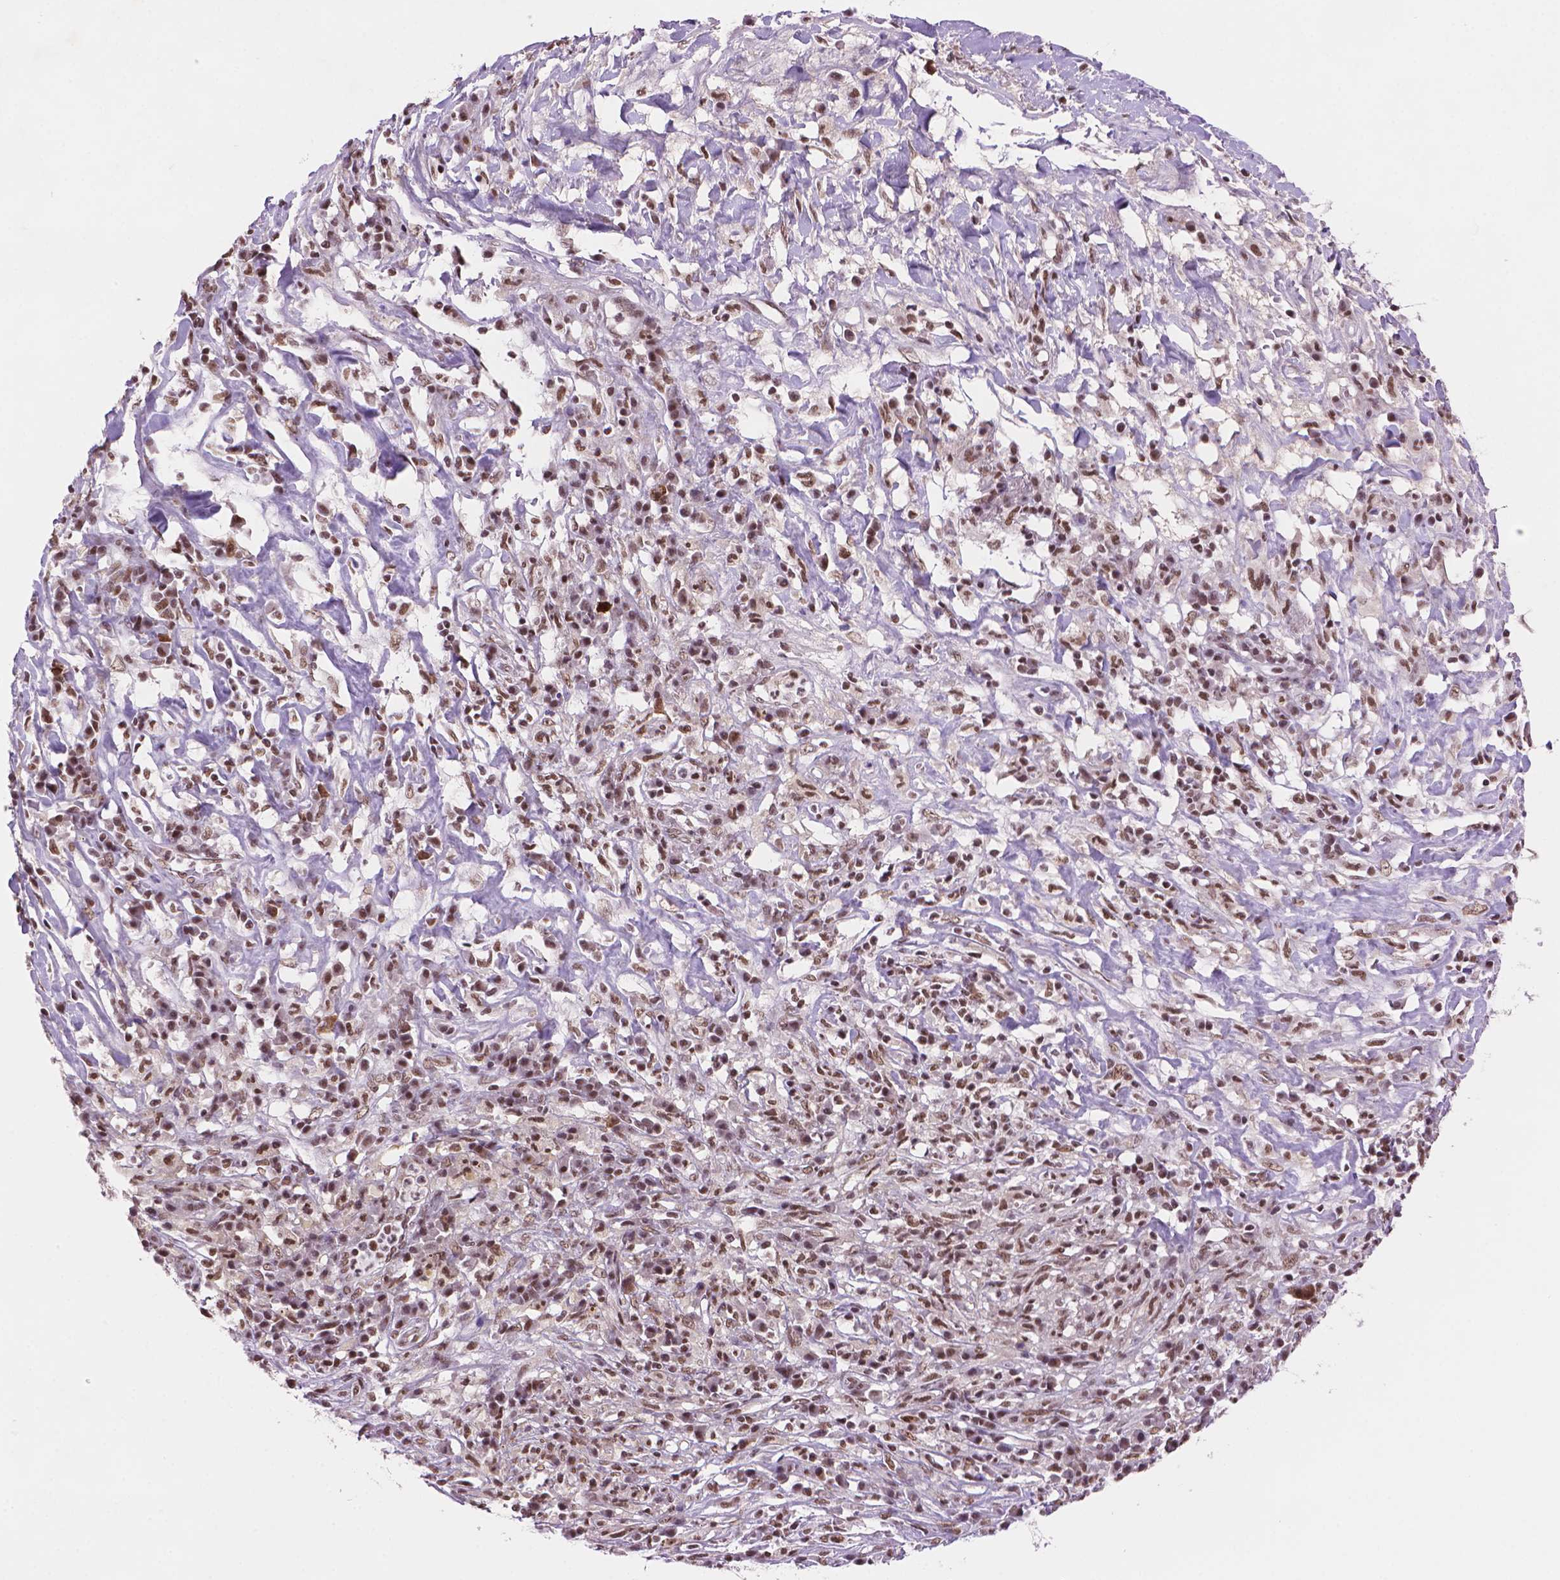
{"staining": {"intensity": "moderate", "quantity": ">75%", "location": "nuclear"}, "tissue": "melanoma", "cell_type": "Tumor cells", "image_type": "cancer", "snomed": [{"axis": "morphology", "description": "Malignant melanoma, NOS"}, {"axis": "topography", "description": "Skin"}], "caption": "Tumor cells show moderate nuclear staining in approximately >75% of cells in melanoma. The protein is stained brown, and the nuclei are stained in blue (DAB (3,3'-diaminobenzidine) IHC with brightfield microscopy, high magnification).", "gene": "RPA4", "patient": {"sex": "female", "age": 91}}